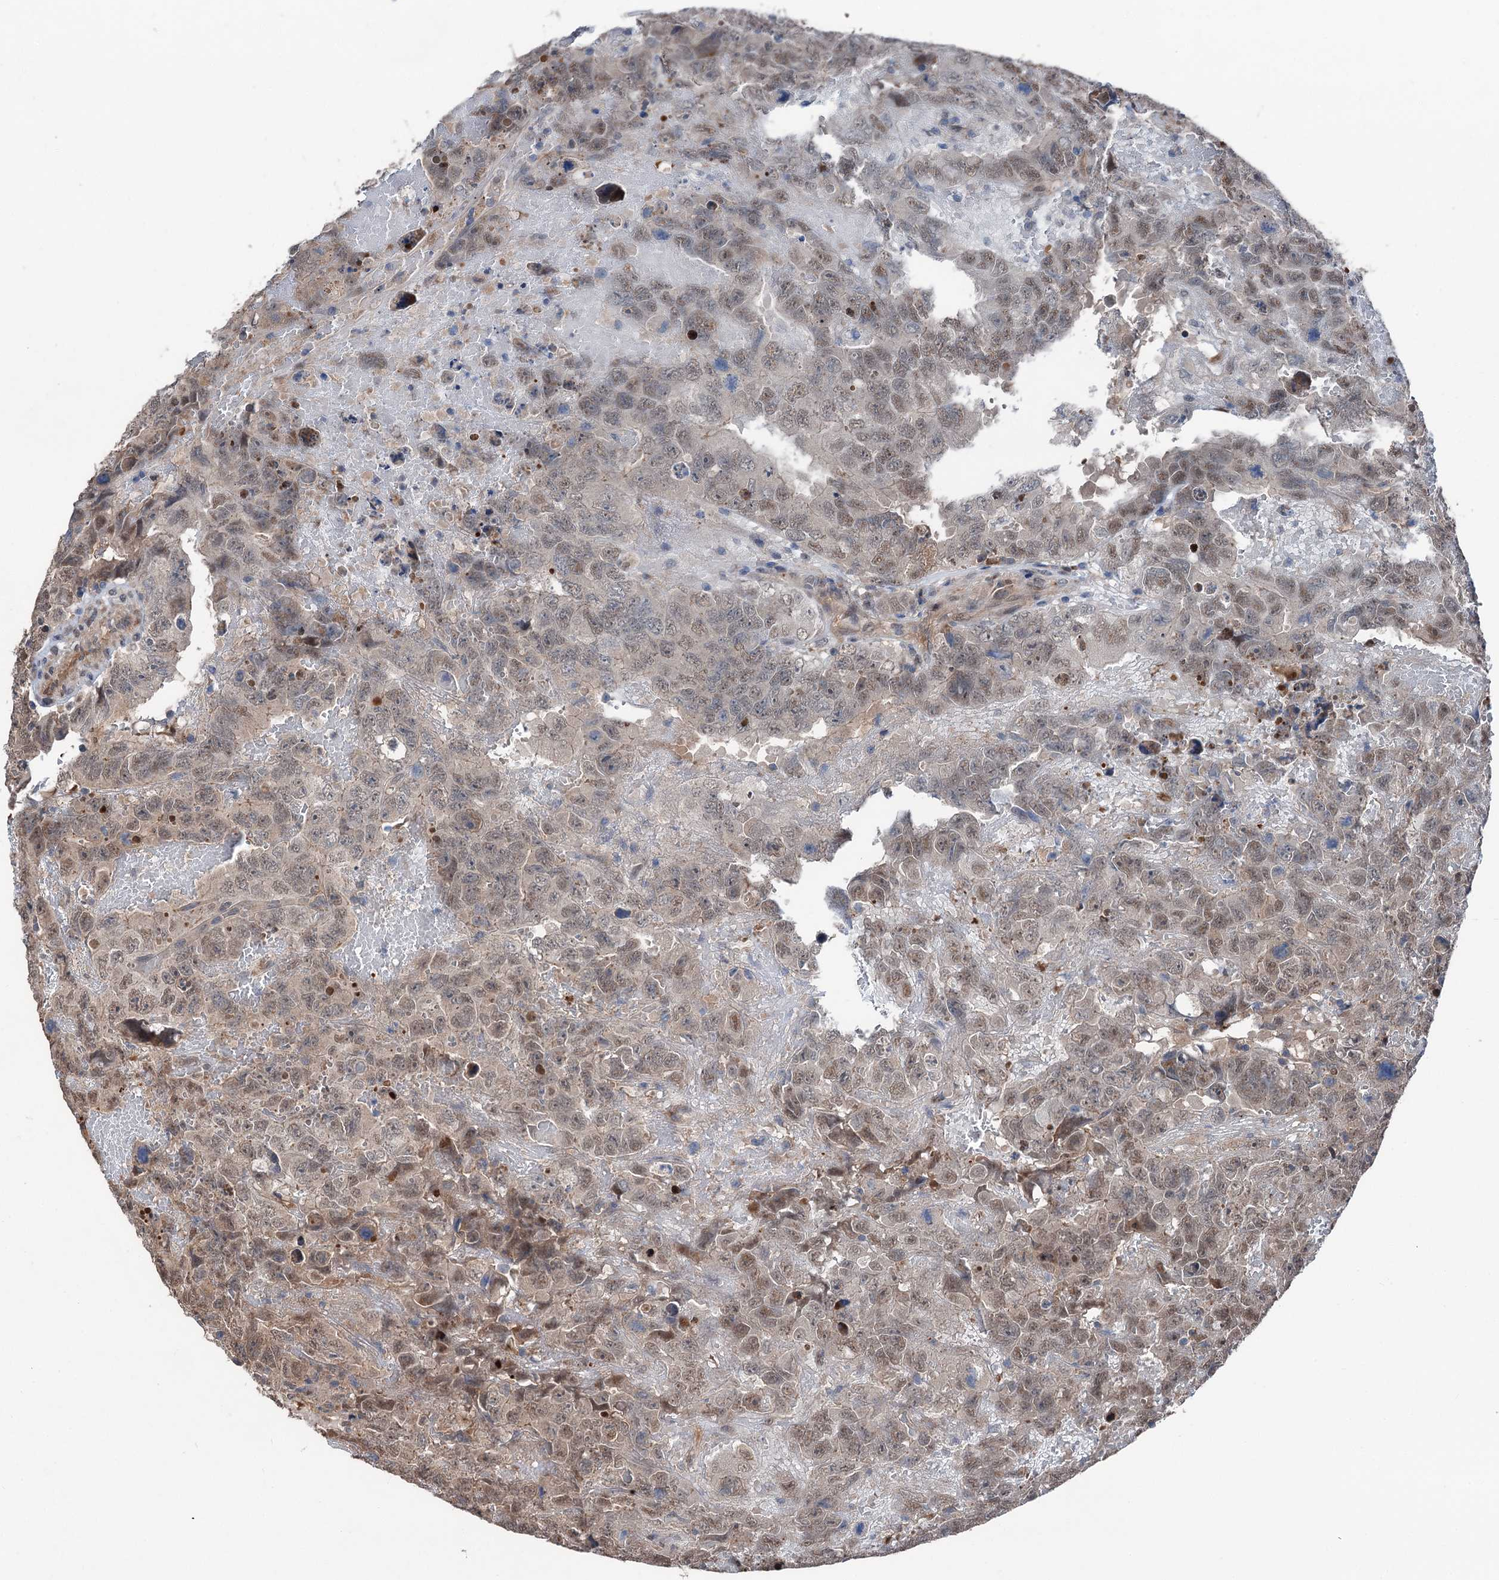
{"staining": {"intensity": "moderate", "quantity": "25%-75%", "location": "cytoplasmic/membranous,nuclear"}, "tissue": "testis cancer", "cell_type": "Tumor cells", "image_type": "cancer", "snomed": [{"axis": "morphology", "description": "Carcinoma, Embryonal, NOS"}, {"axis": "topography", "description": "Testis"}], "caption": "Human testis cancer stained with a protein marker displays moderate staining in tumor cells.", "gene": "PSMD13", "patient": {"sex": "male", "age": 45}}